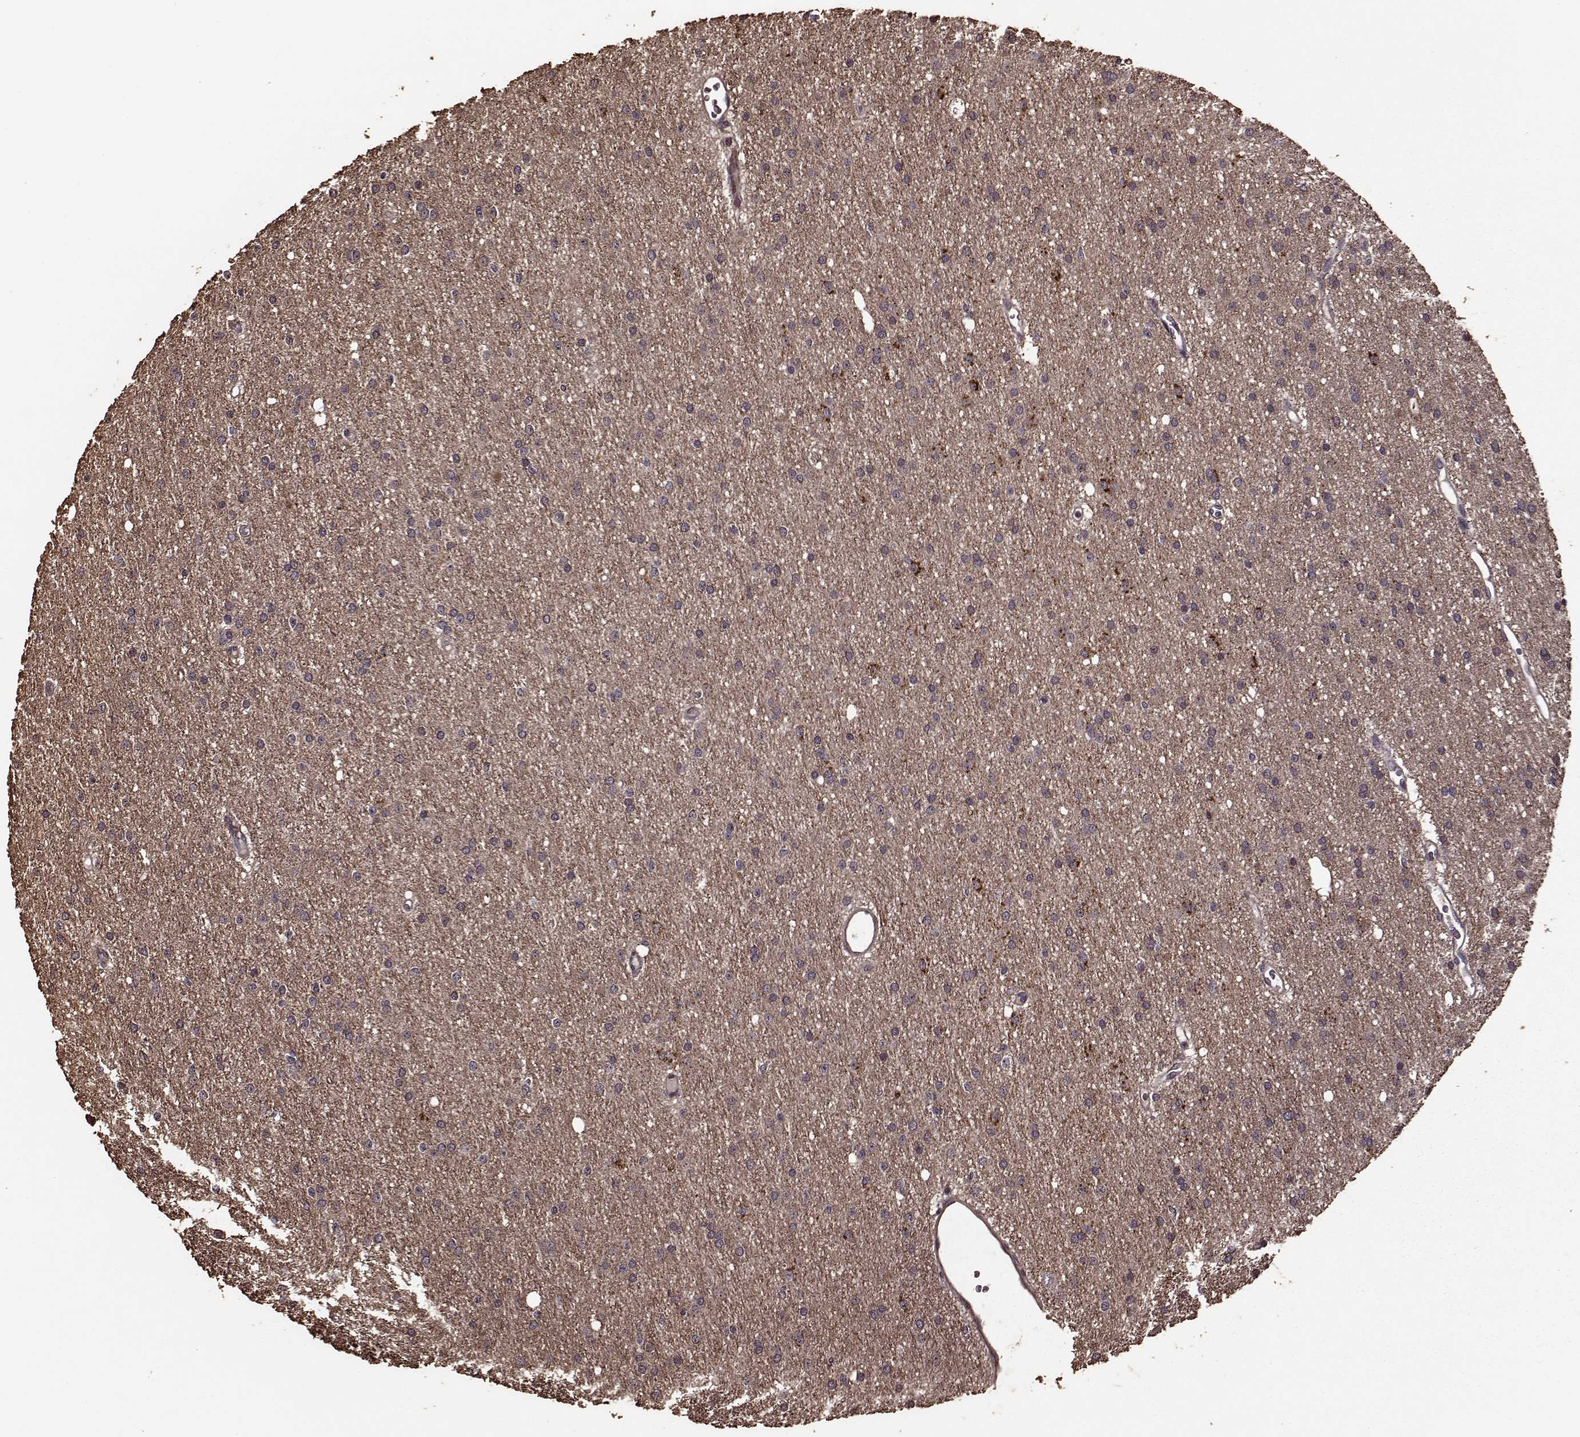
{"staining": {"intensity": "weak", "quantity": ">75%", "location": "cytoplasmic/membranous"}, "tissue": "glioma", "cell_type": "Tumor cells", "image_type": "cancer", "snomed": [{"axis": "morphology", "description": "Glioma, malignant, Low grade"}, {"axis": "topography", "description": "Brain"}], "caption": "Low-grade glioma (malignant) tissue exhibits weak cytoplasmic/membranous positivity in about >75% of tumor cells, visualized by immunohistochemistry. The protein of interest is shown in brown color, while the nuclei are stained blue.", "gene": "FBXW11", "patient": {"sex": "male", "age": 27}}